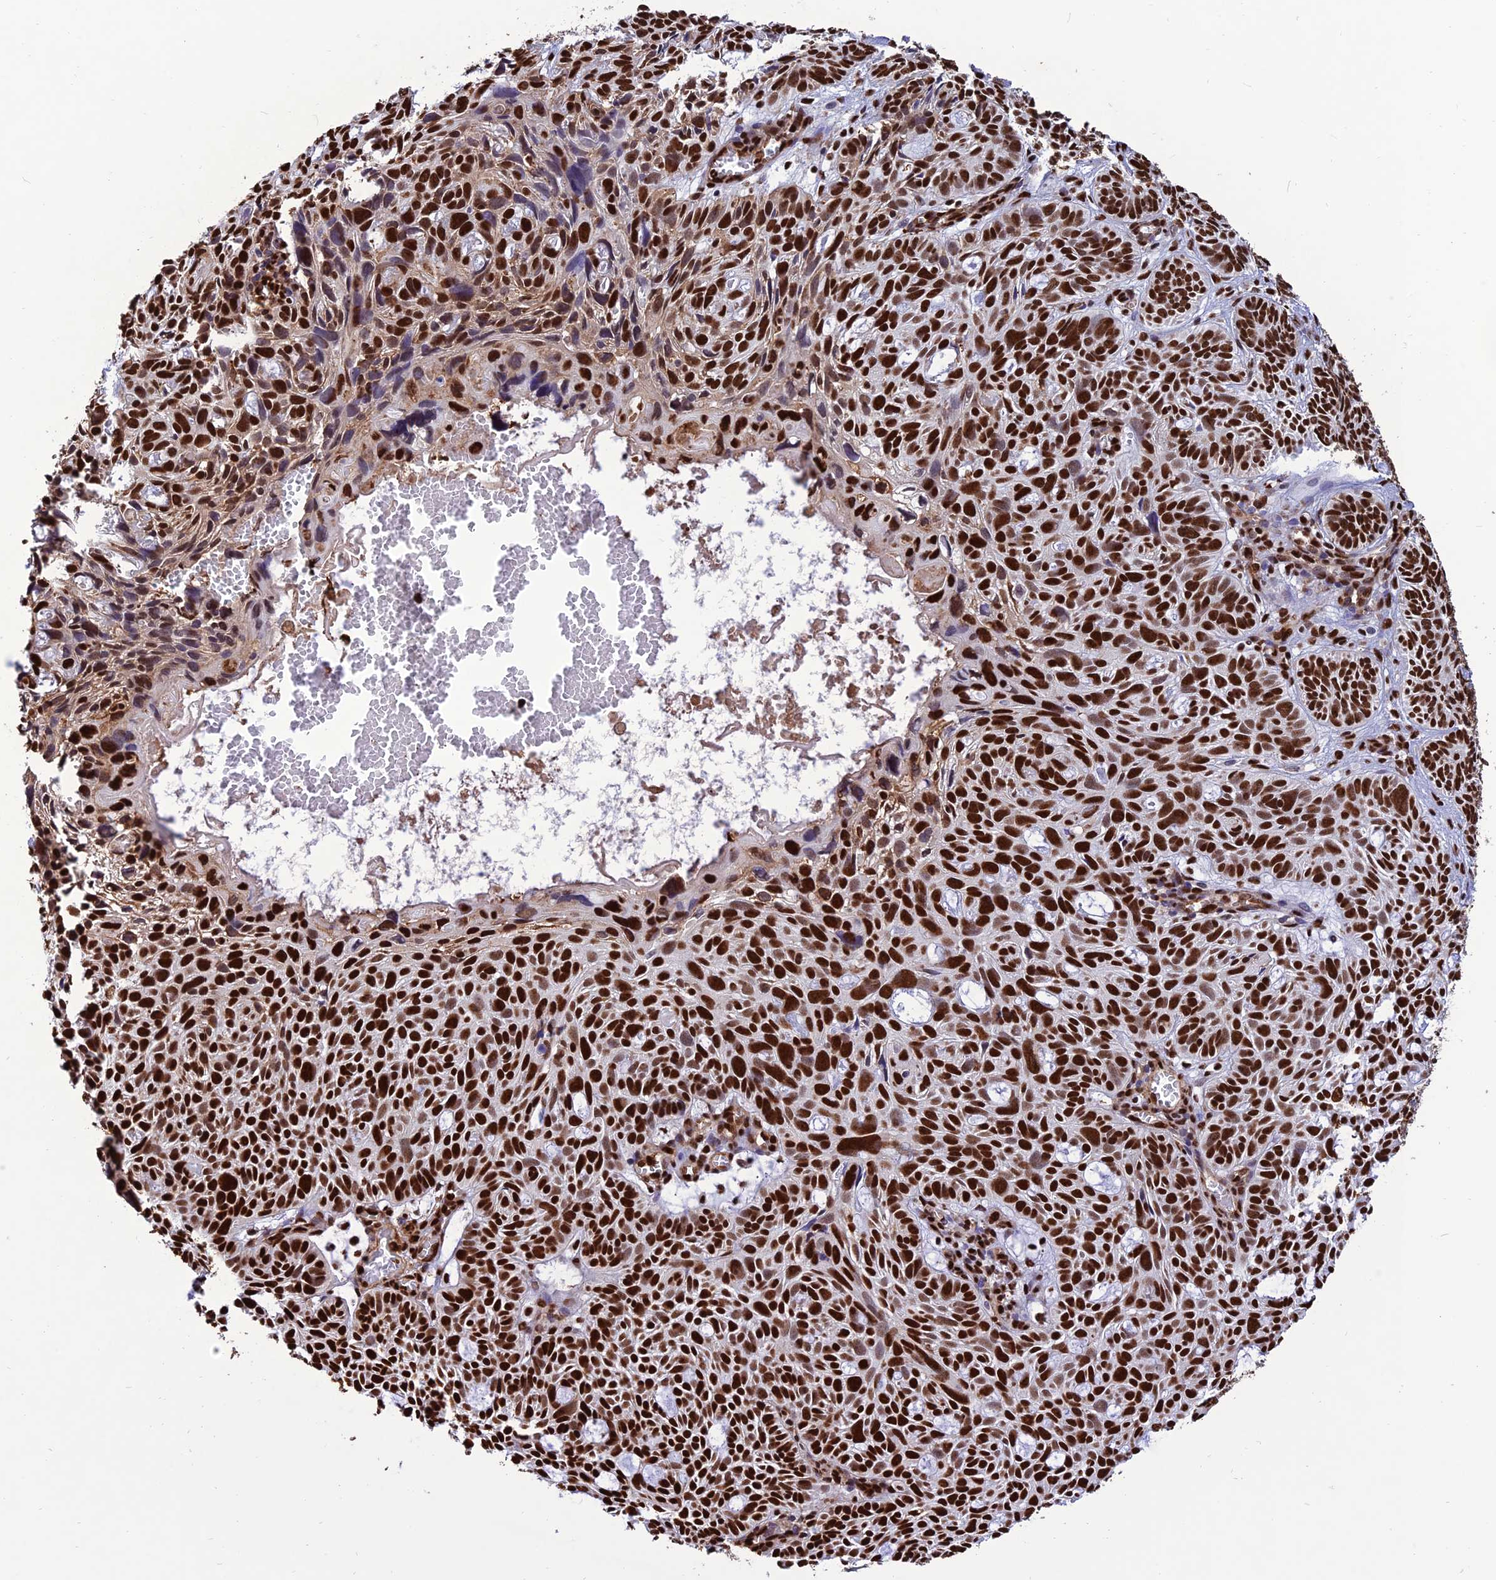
{"staining": {"intensity": "strong", "quantity": ">75%", "location": "nuclear"}, "tissue": "skin cancer", "cell_type": "Tumor cells", "image_type": "cancer", "snomed": [{"axis": "morphology", "description": "Basal cell carcinoma"}, {"axis": "topography", "description": "Skin"}], "caption": "Skin cancer (basal cell carcinoma) tissue shows strong nuclear staining in approximately >75% of tumor cells The staining was performed using DAB to visualize the protein expression in brown, while the nuclei were stained in blue with hematoxylin (Magnification: 20x).", "gene": "INO80E", "patient": {"sex": "male", "age": 69}}